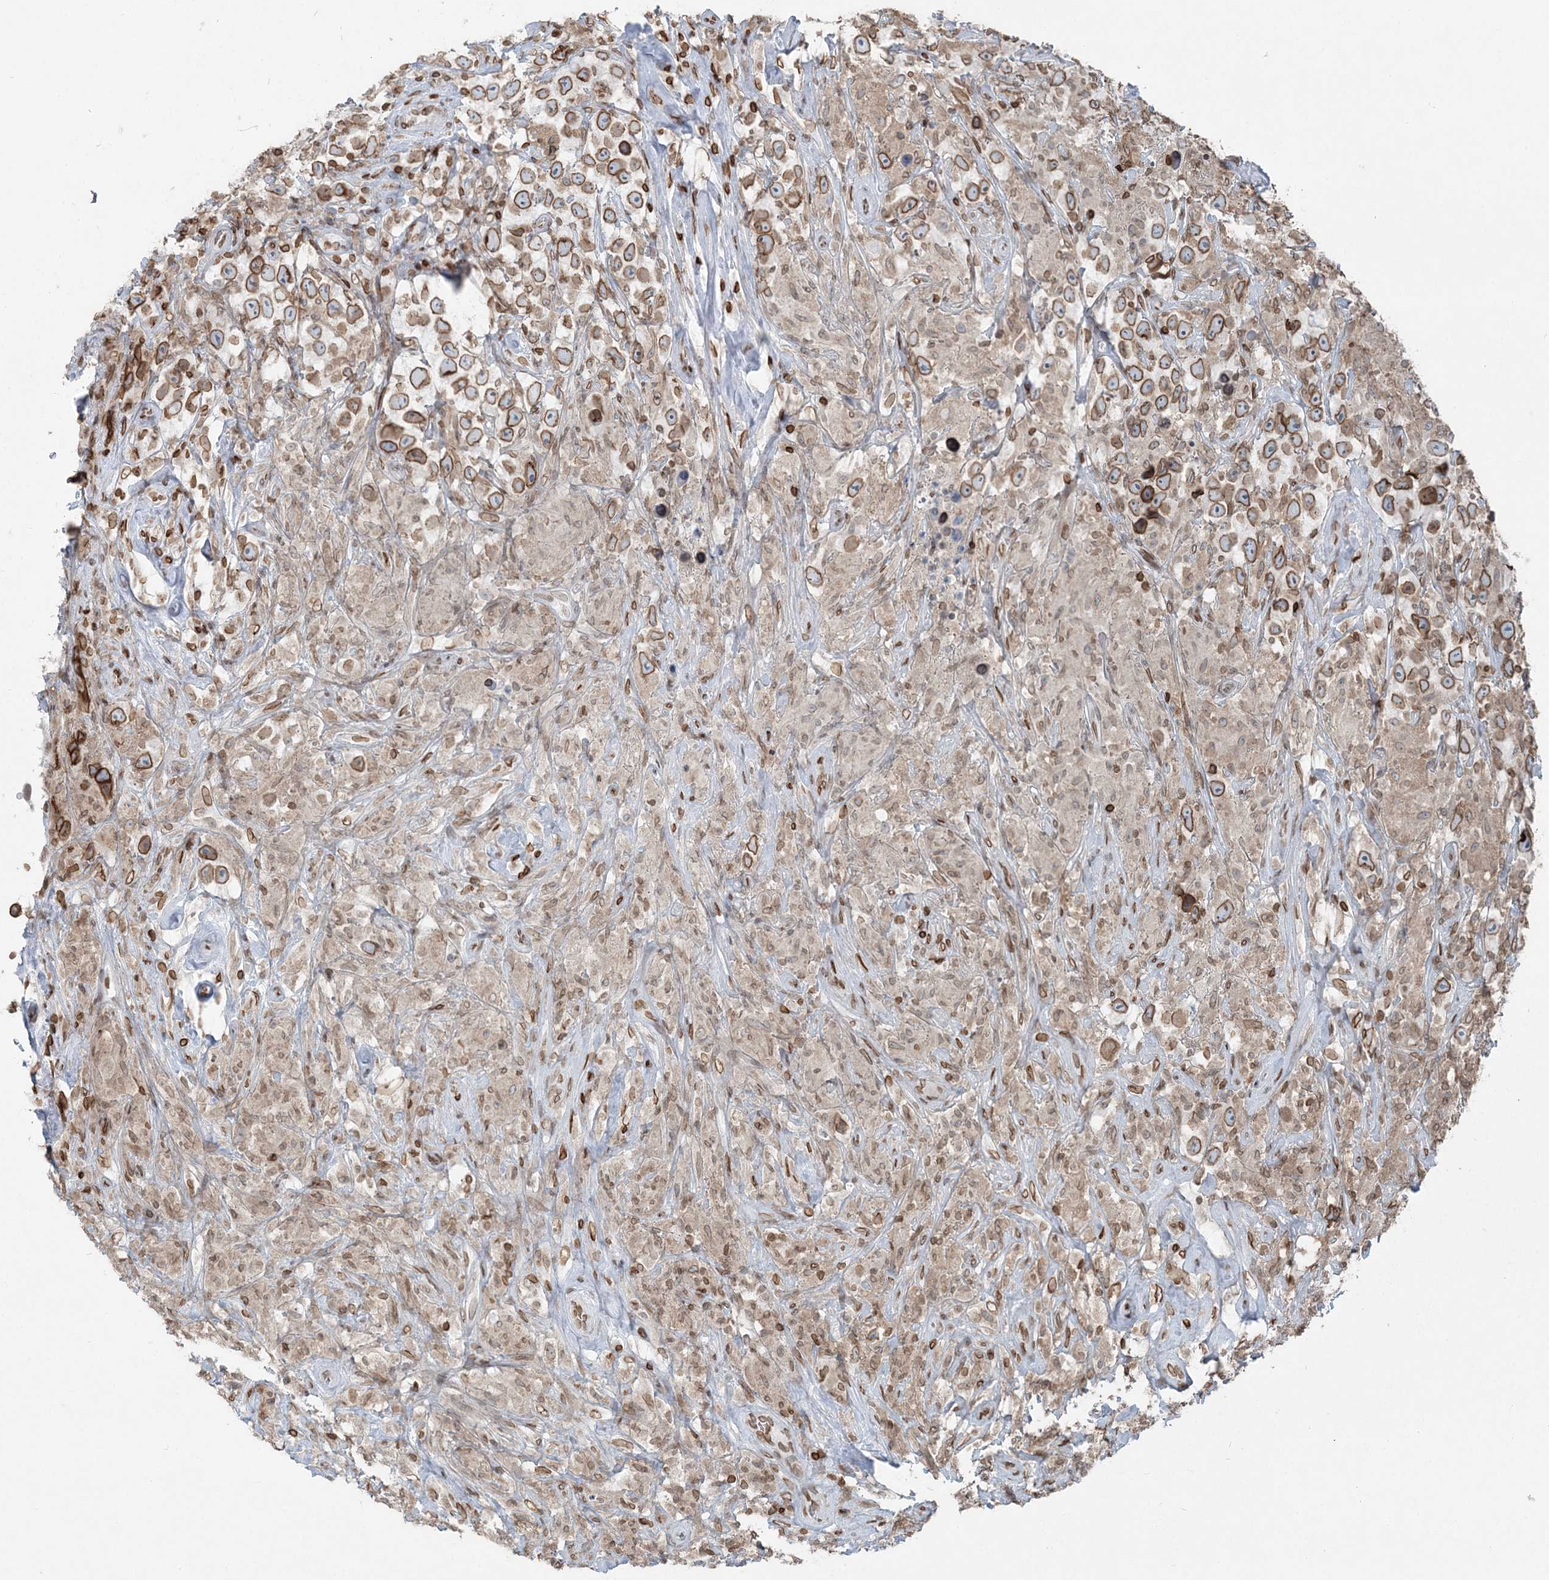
{"staining": {"intensity": "moderate", "quantity": ">75%", "location": "cytoplasmic/membranous,nuclear"}, "tissue": "testis cancer", "cell_type": "Tumor cells", "image_type": "cancer", "snomed": [{"axis": "morphology", "description": "Seminoma, NOS"}, {"axis": "topography", "description": "Testis"}], "caption": "Testis cancer (seminoma) was stained to show a protein in brown. There is medium levels of moderate cytoplasmic/membranous and nuclear expression in approximately >75% of tumor cells.", "gene": "GJD4", "patient": {"sex": "male", "age": 49}}